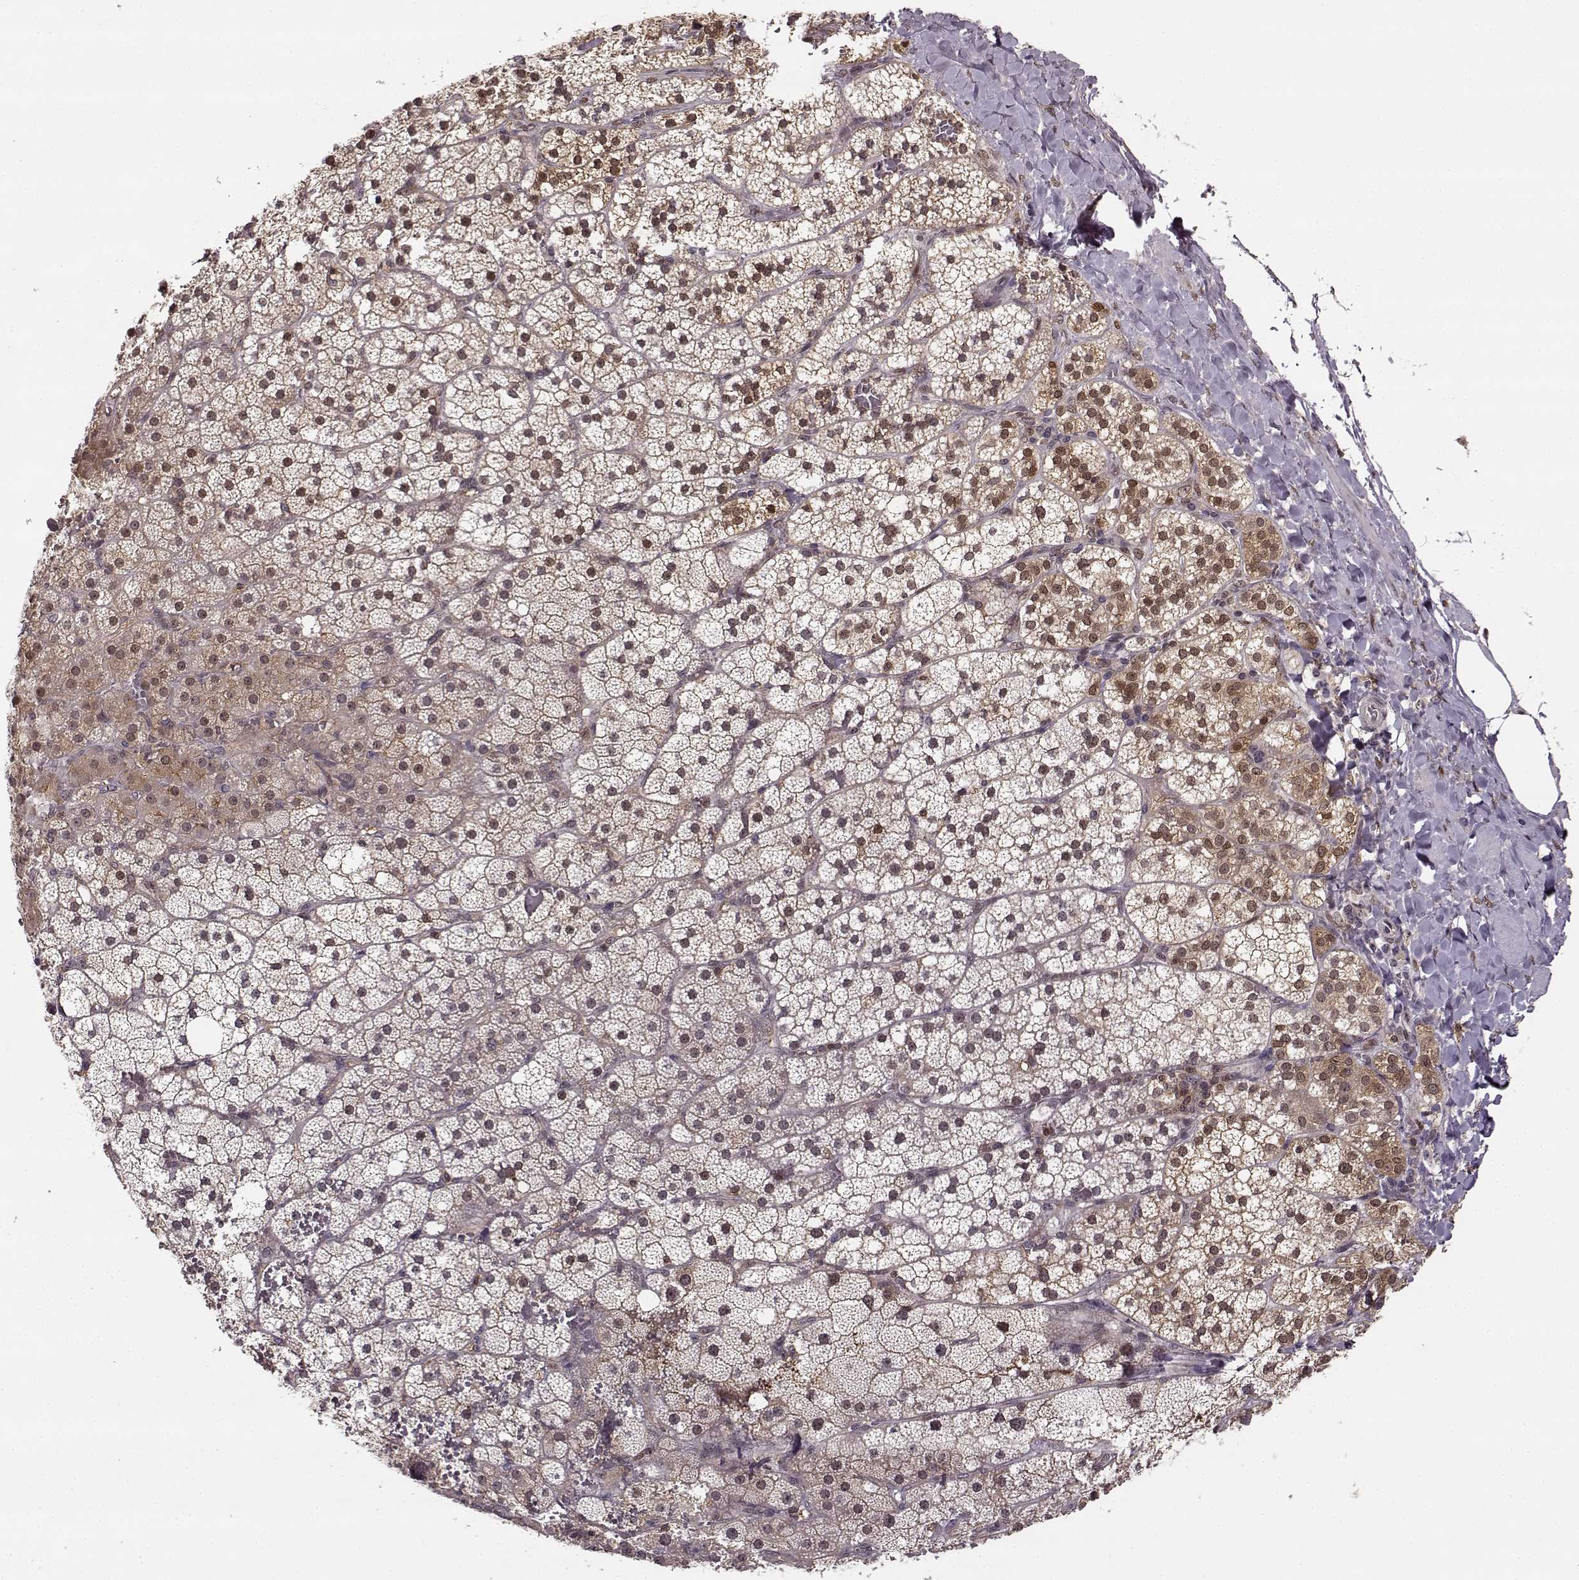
{"staining": {"intensity": "moderate", "quantity": "25%-75%", "location": "cytoplasmic/membranous,nuclear"}, "tissue": "adrenal gland", "cell_type": "Glandular cells", "image_type": "normal", "snomed": [{"axis": "morphology", "description": "Normal tissue, NOS"}, {"axis": "topography", "description": "Adrenal gland"}], "caption": "Moderate cytoplasmic/membranous,nuclear positivity for a protein is present in about 25%-75% of glandular cells of unremarkable adrenal gland using IHC.", "gene": "MFSD1", "patient": {"sex": "male", "age": 53}}